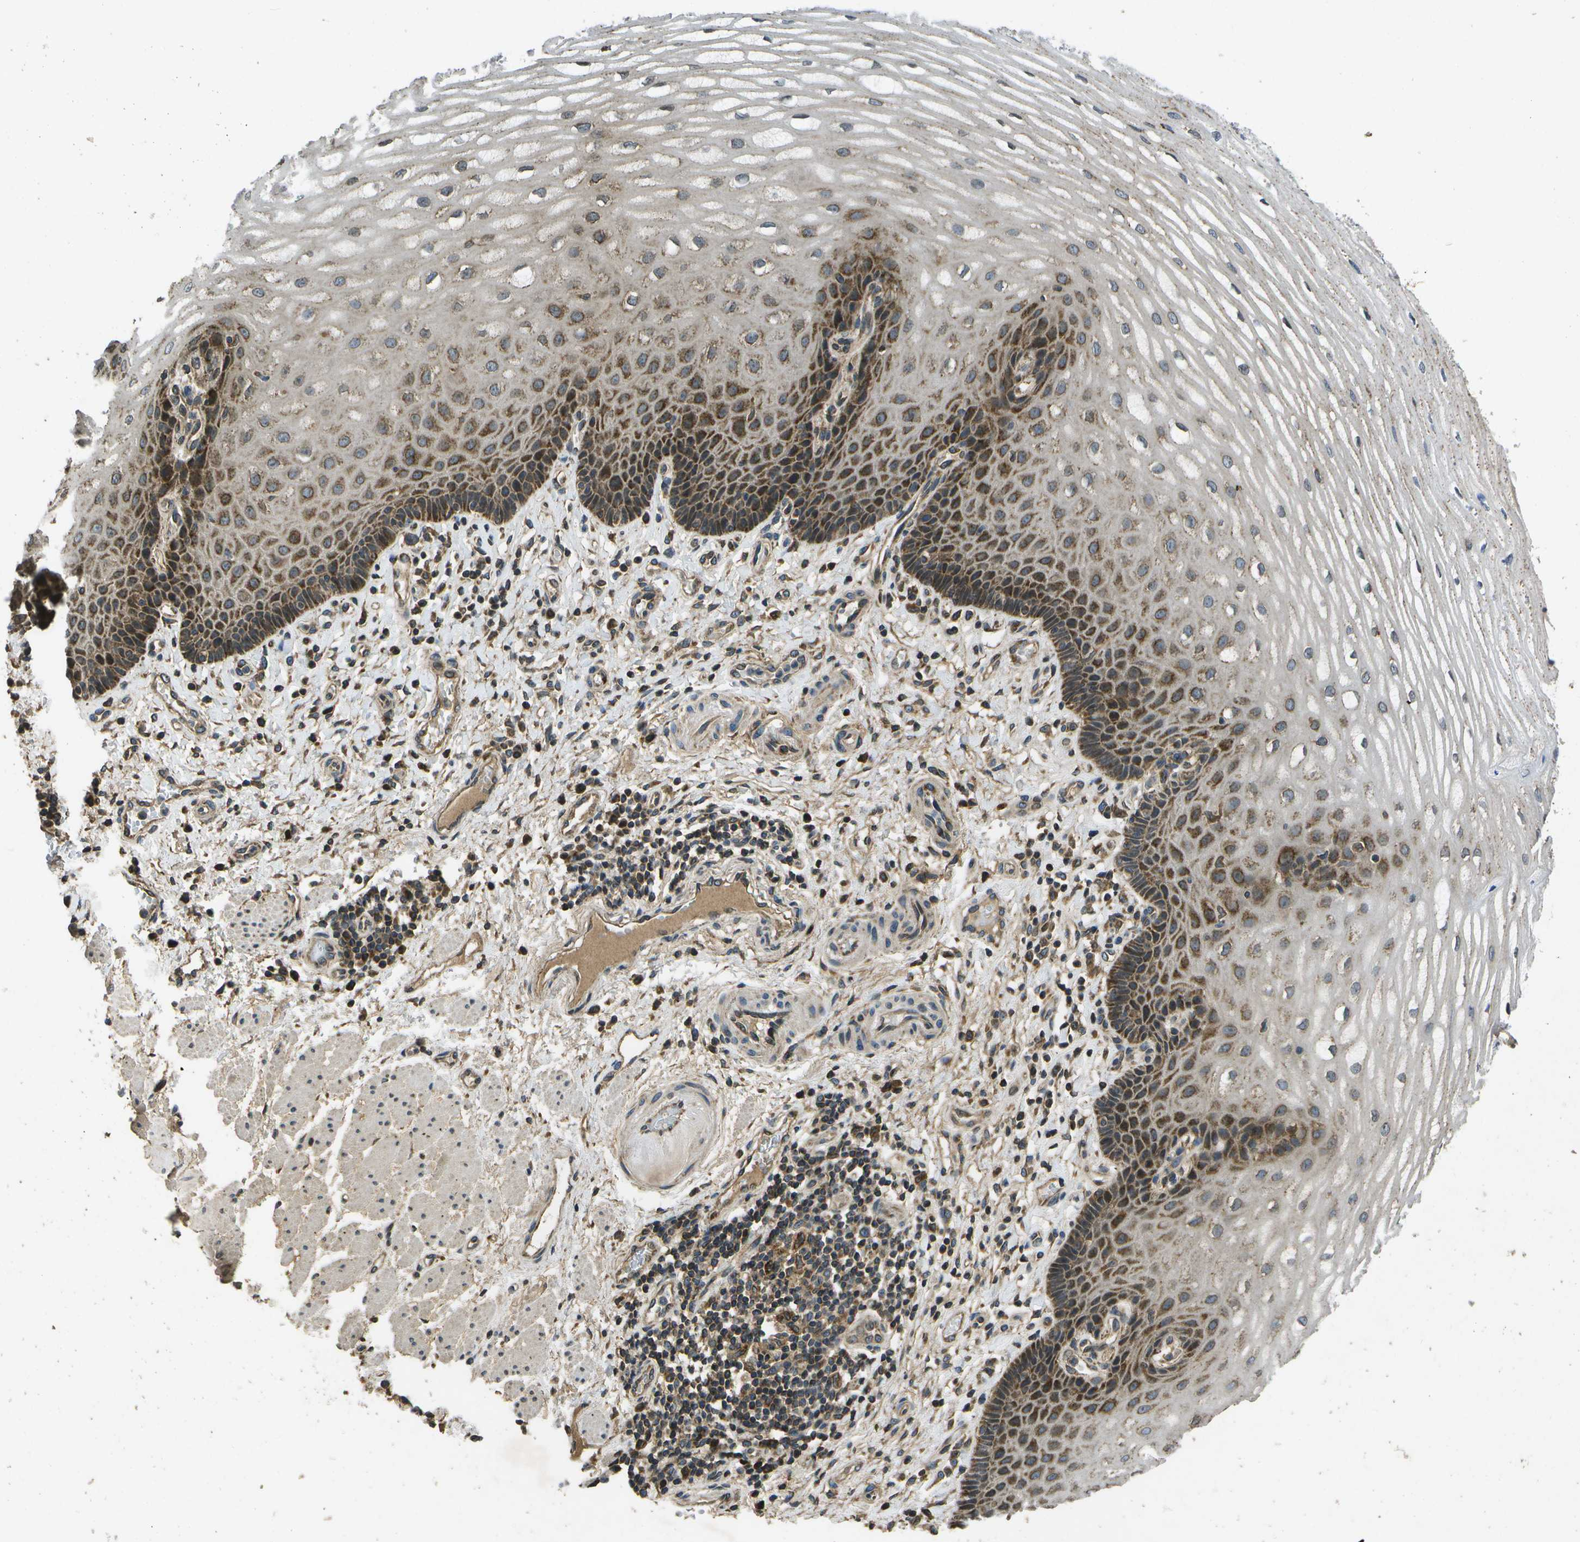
{"staining": {"intensity": "strong", "quantity": "25%-75%", "location": "cytoplasmic/membranous"}, "tissue": "esophagus", "cell_type": "Squamous epithelial cells", "image_type": "normal", "snomed": [{"axis": "morphology", "description": "Normal tissue, NOS"}, {"axis": "topography", "description": "Esophagus"}], "caption": "Esophagus stained for a protein exhibits strong cytoplasmic/membranous positivity in squamous epithelial cells.", "gene": "HFE", "patient": {"sex": "male", "age": 54}}